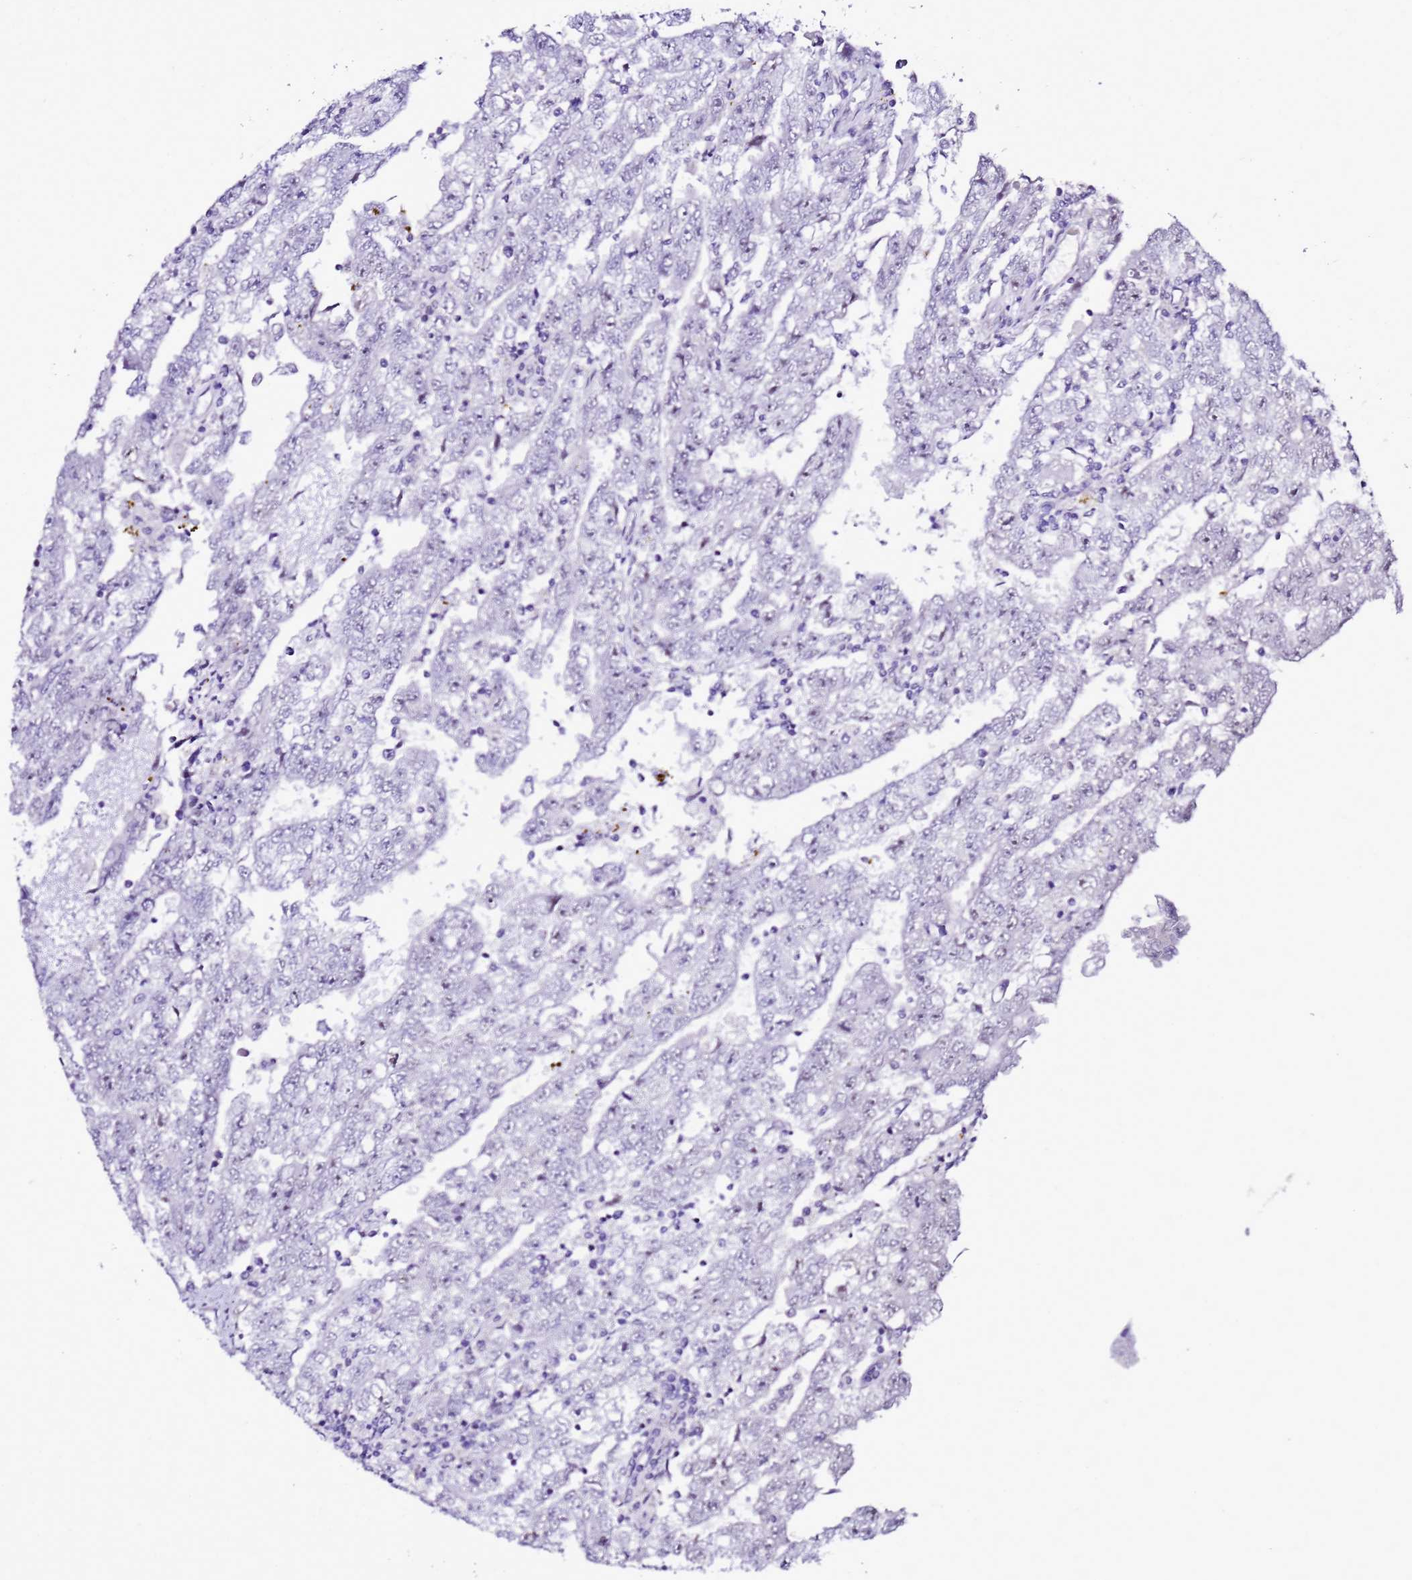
{"staining": {"intensity": "negative", "quantity": "none", "location": "none"}, "tissue": "testis cancer", "cell_type": "Tumor cells", "image_type": "cancer", "snomed": [{"axis": "morphology", "description": "Carcinoma, Embryonal, NOS"}, {"axis": "topography", "description": "Testis"}], "caption": "Immunohistochemistry micrograph of neoplastic tissue: human testis cancer (embryonal carcinoma) stained with DAB exhibits no significant protein positivity in tumor cells. (Stains: DAB immunohistochemistry (IHC) with hematoxylin counter stain, Microscopy: brightfield microscopy at high magnification).", "gene": "DPH6", "patient": {"sex": "male", "age": 25}}